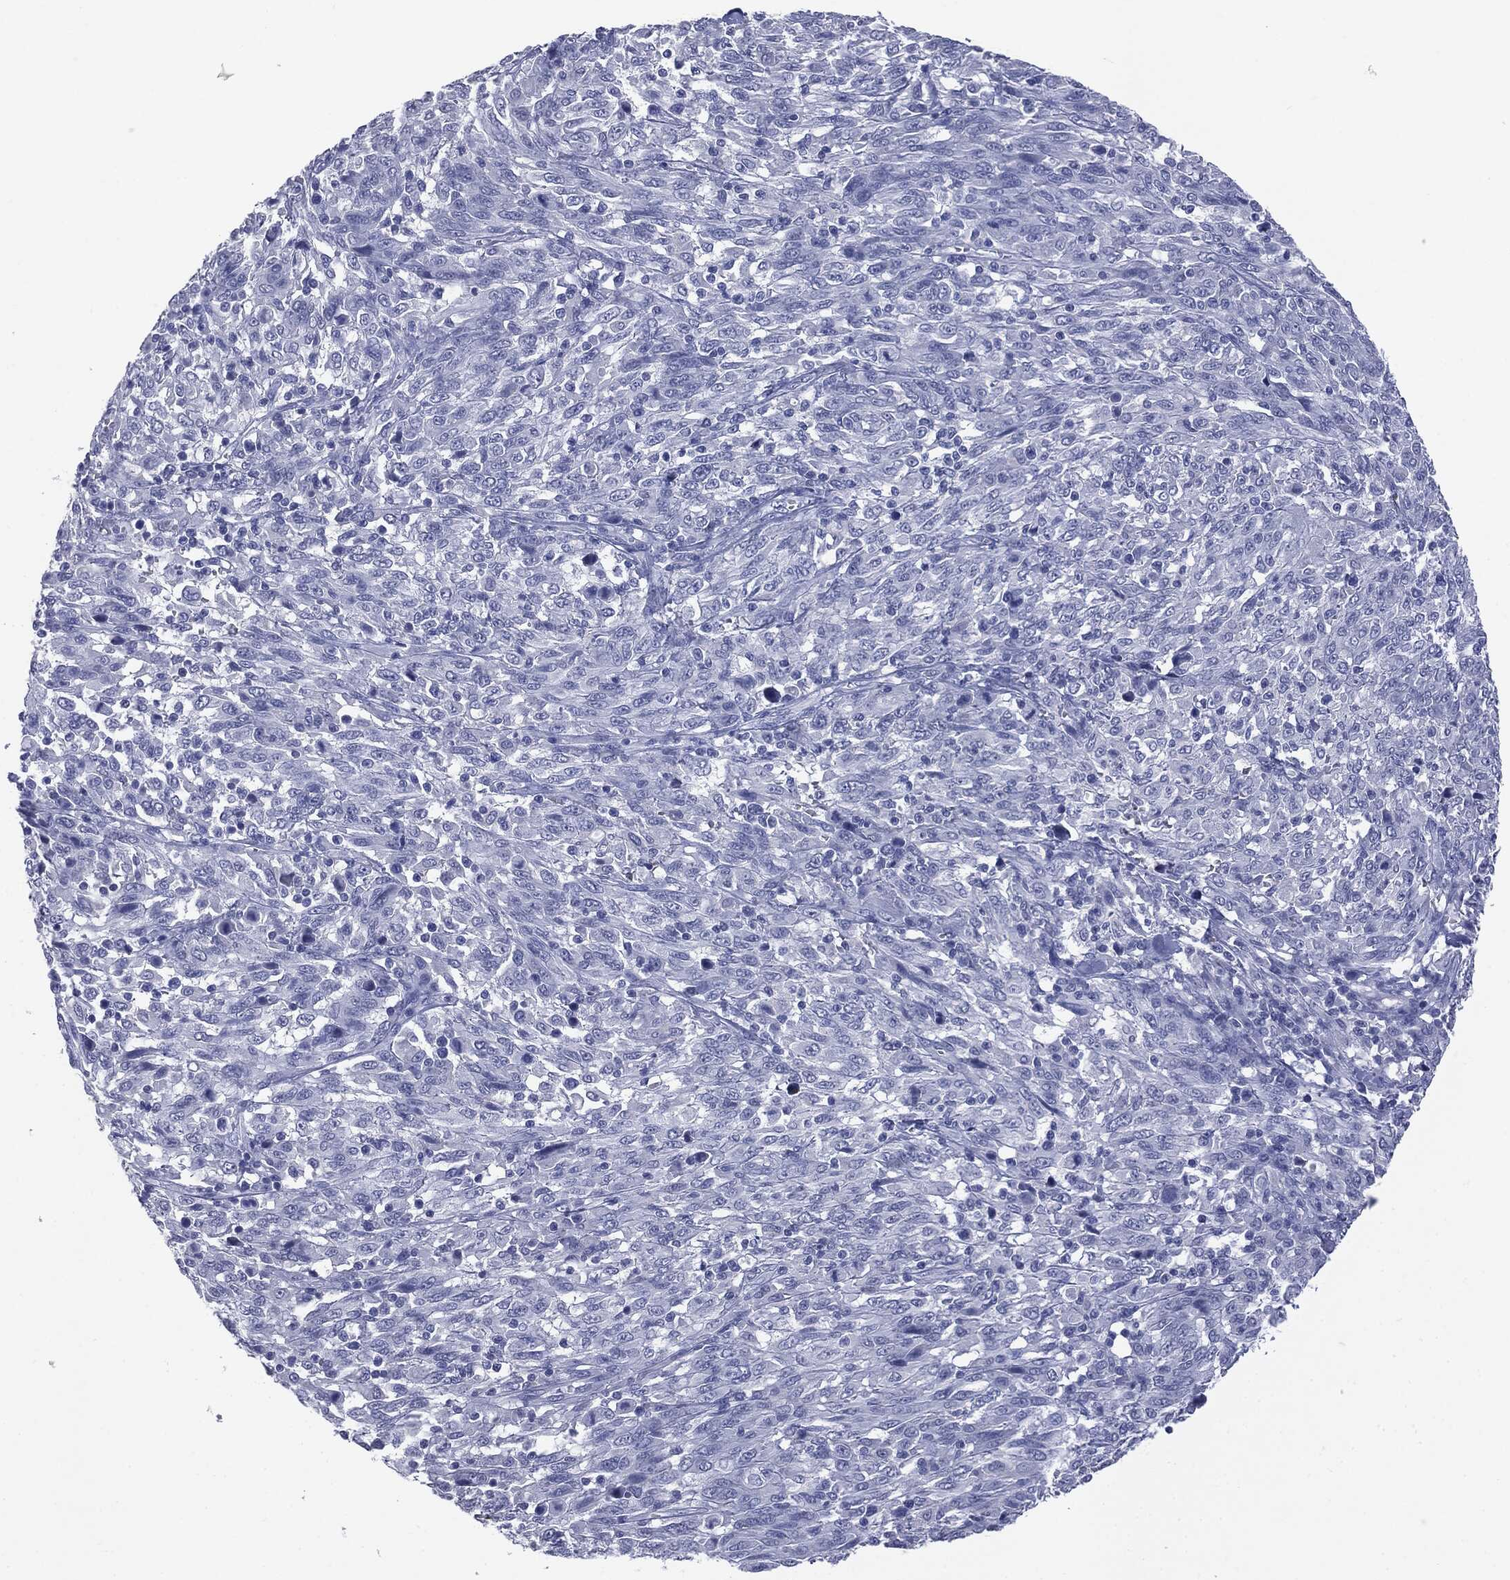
{"staining": {"intensity": "negative", "quantity": "none", "location": "none"}, "tissue": "melanoma", "cell_type": "Tumor cells", "image_type": "cancer", "snomed": [{"axis": "morphology", "description": "Malignant melanoma, NOS"}, {"axis": "topography", "description": "Skin"}], "caption": "Melanoma was stained to show a protein in brown. There is no significant expression in tumor cells.", "gene": "TSHB", "patient": {"sex": "female", "age": 91}}